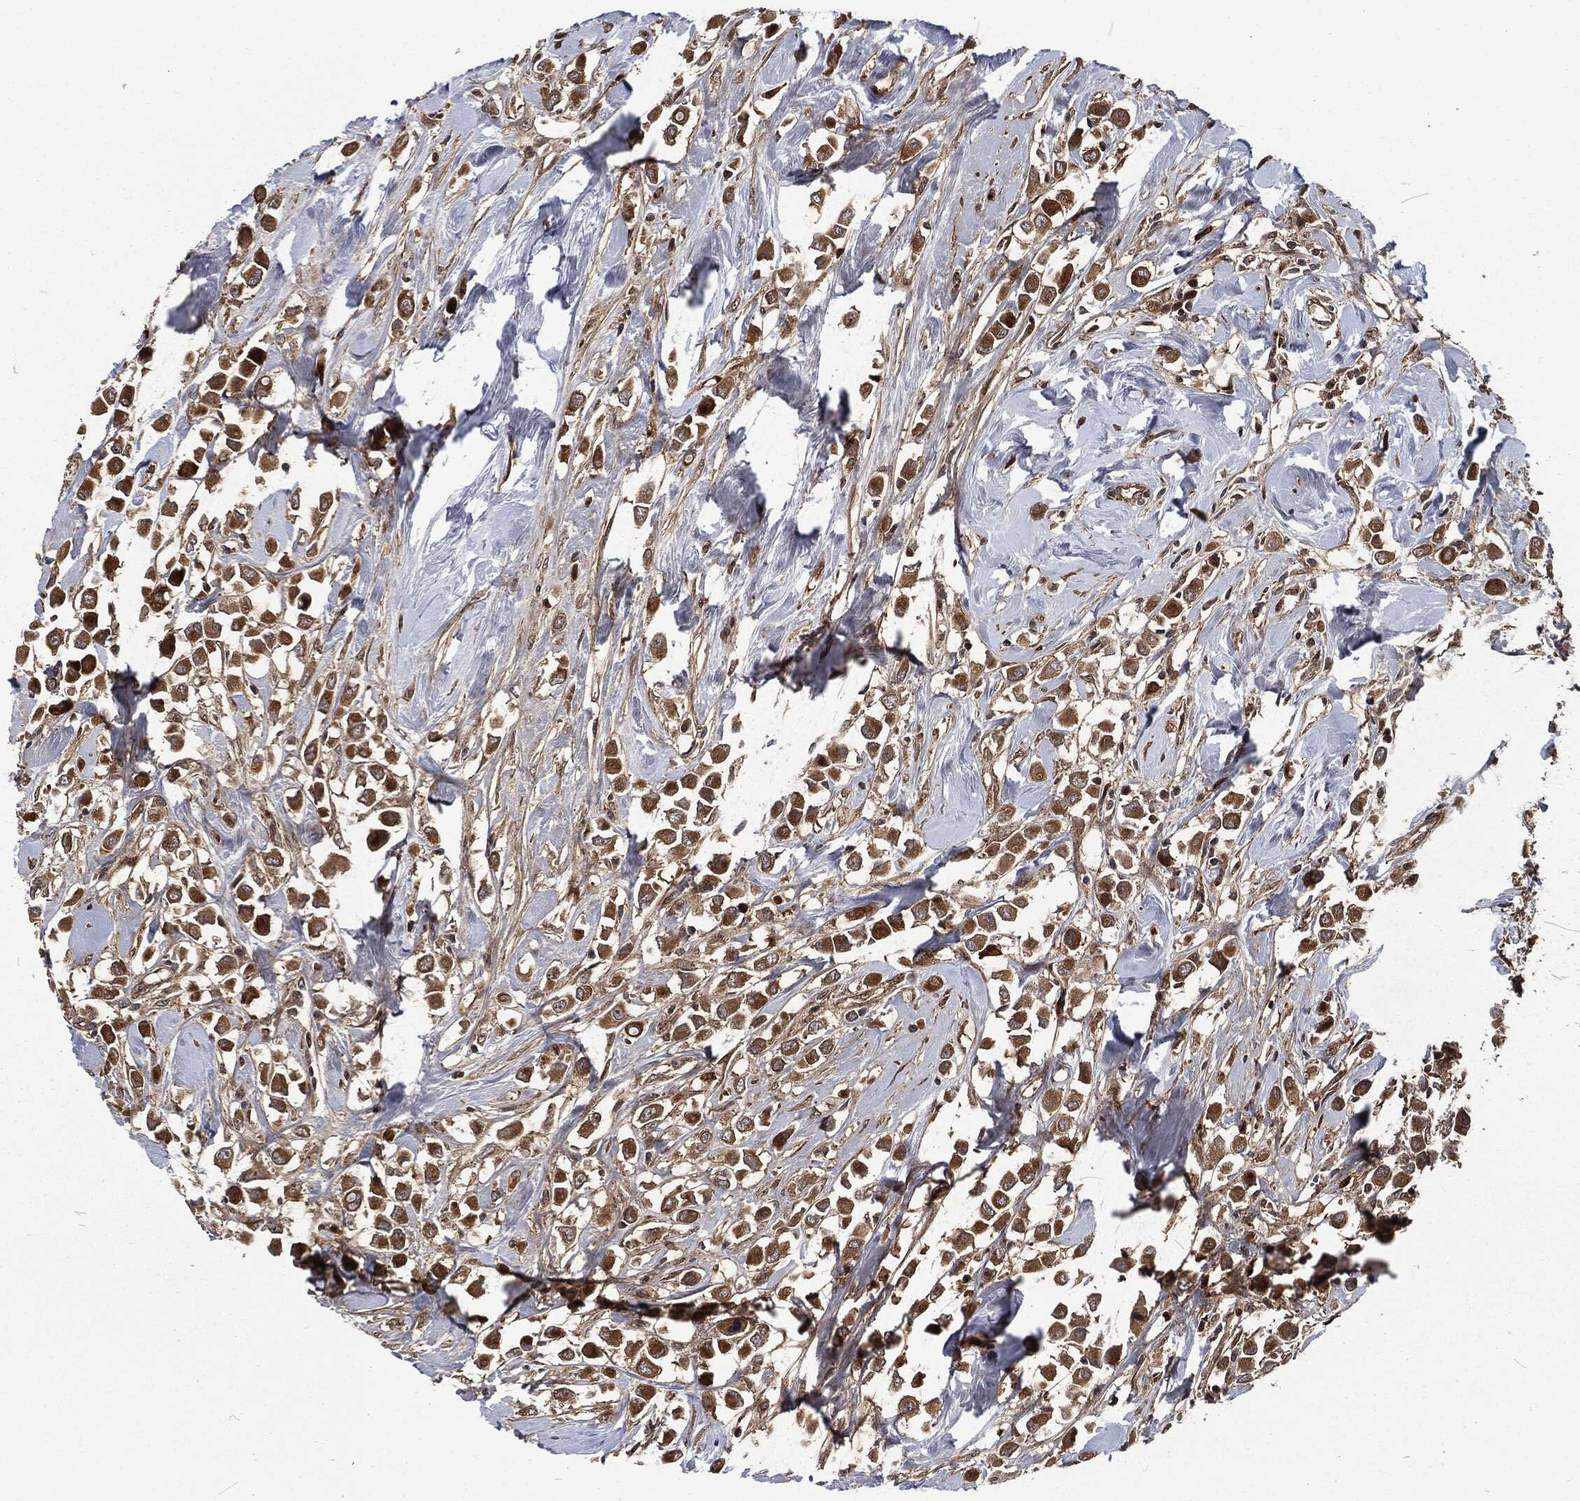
{"staining": {"intensity": "moderate", "quantity": ">75%", "location": "cytoplasmic/membranous"}, "tissue": "breast cancer", "cell_type": "Tumor cells", "image_type": "cancer", "snomed": [{"axis": "morphology", "description": "Duct carcinoma"}, {"axis": "topography", "description": "Breast"}], "caption": "A photomicrograph of human invasive ductal carcinoma (breast) stained for a protein displays moderate cytoplasmic/membranous brown staining in tumor cells. (brown staining indicates protein expression, while blue staining denotes nuclei).", "gene": "CMPK2", "patient": {"sex": "female", "age": 61}}